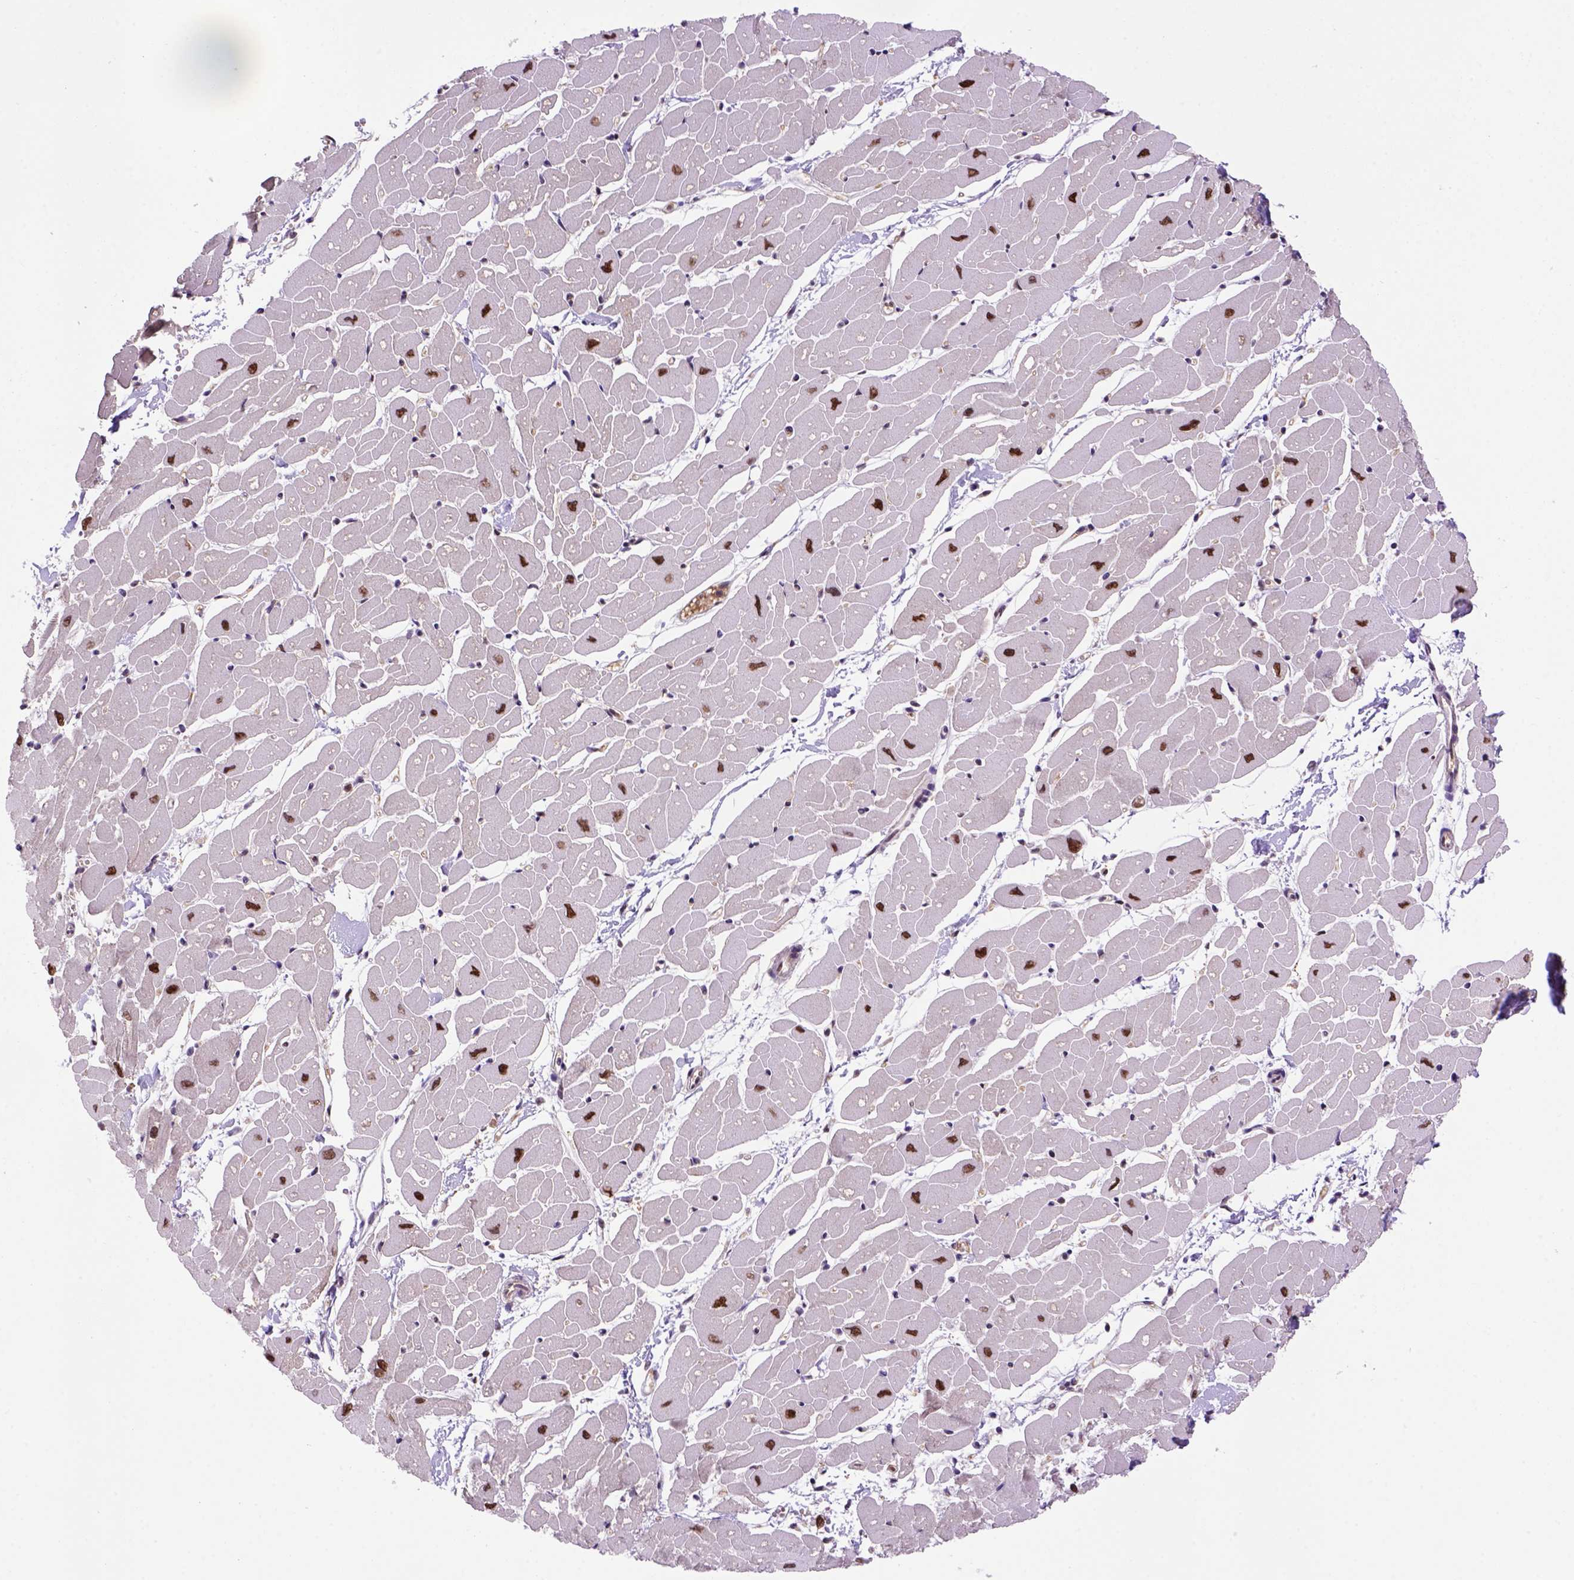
{"staining": {"intensity": "strong", "quantity": ">75%", "location": "cytoplasmic/membranous,nuclear"}, "tissue": "heart muscle", "cell_type": "Cardiomyocytes", "image_type": "normal", "snomed": [{"axis": "morphology", "description": "Normal tissue, NOS"}, {"axis": "topography", "description": "Heart"}], "caption": "A photomicrograph showing strong cytoplasmic/membranous,nuclear staining in approximately >75% of cardiomyocytes in normal heart muscle, as visualized by brown immunohistochemical staining.", "gene": "PSMC2", "patient": {"sex": "male", "age": 57}}